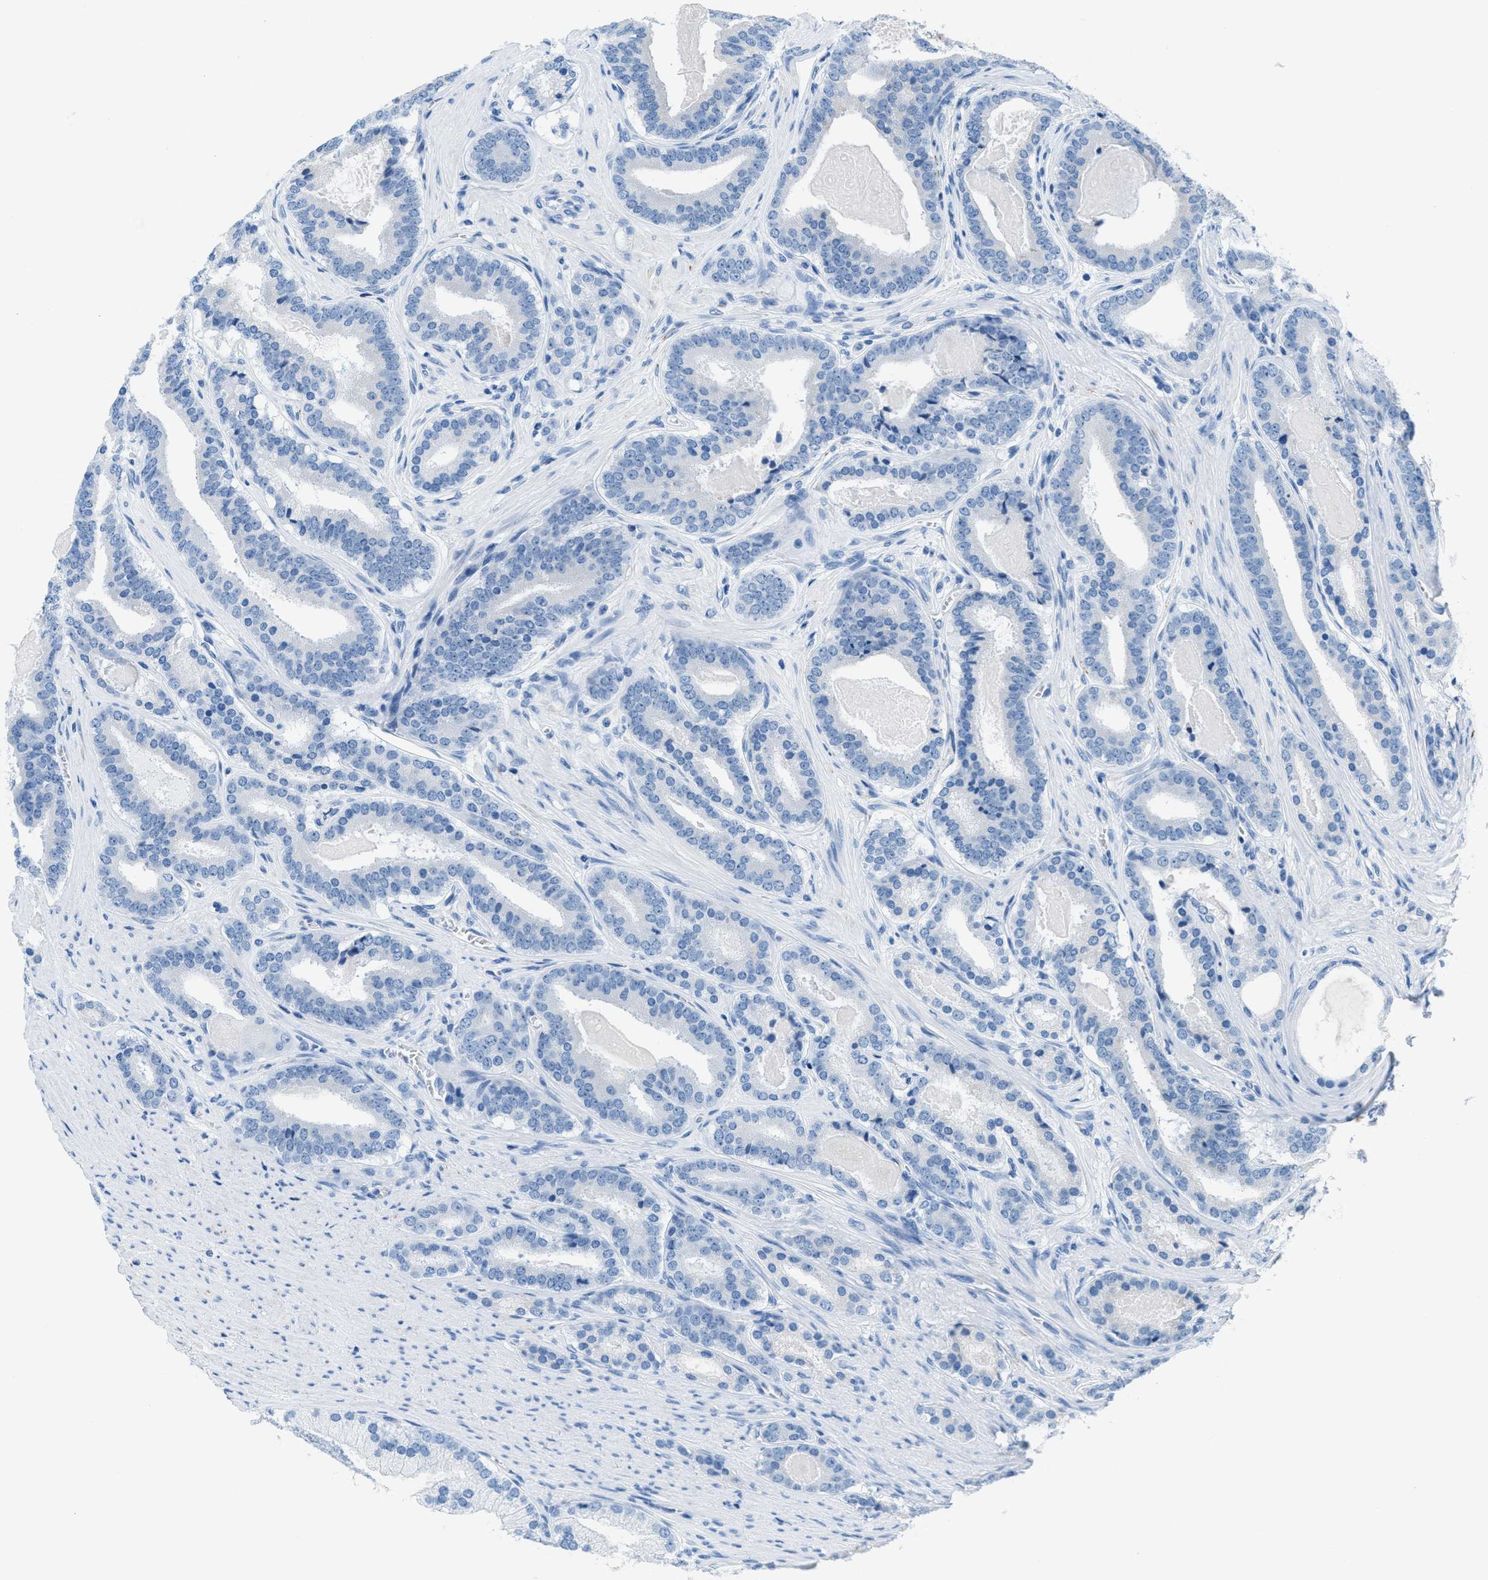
{"staining": {"intensity": "negative", "quantity": "none", "location": "none"}, "tissue": "prostate cancer", "cell_type": "Tumor cells", "image_type": "cancer", "snomed": [{"axis": "morphology", "description": "Adenocarcinoma, High grade"}, {"axis": "topography", "description": "Prostate"}], "caption": "A histopathology image of prostate cancer (high-grade adenocarcinoma) stained for a protein reveals no brown staining in tumor cells.", "gene": "MGARP", "patient": {"sex": "male", "age": 60}}